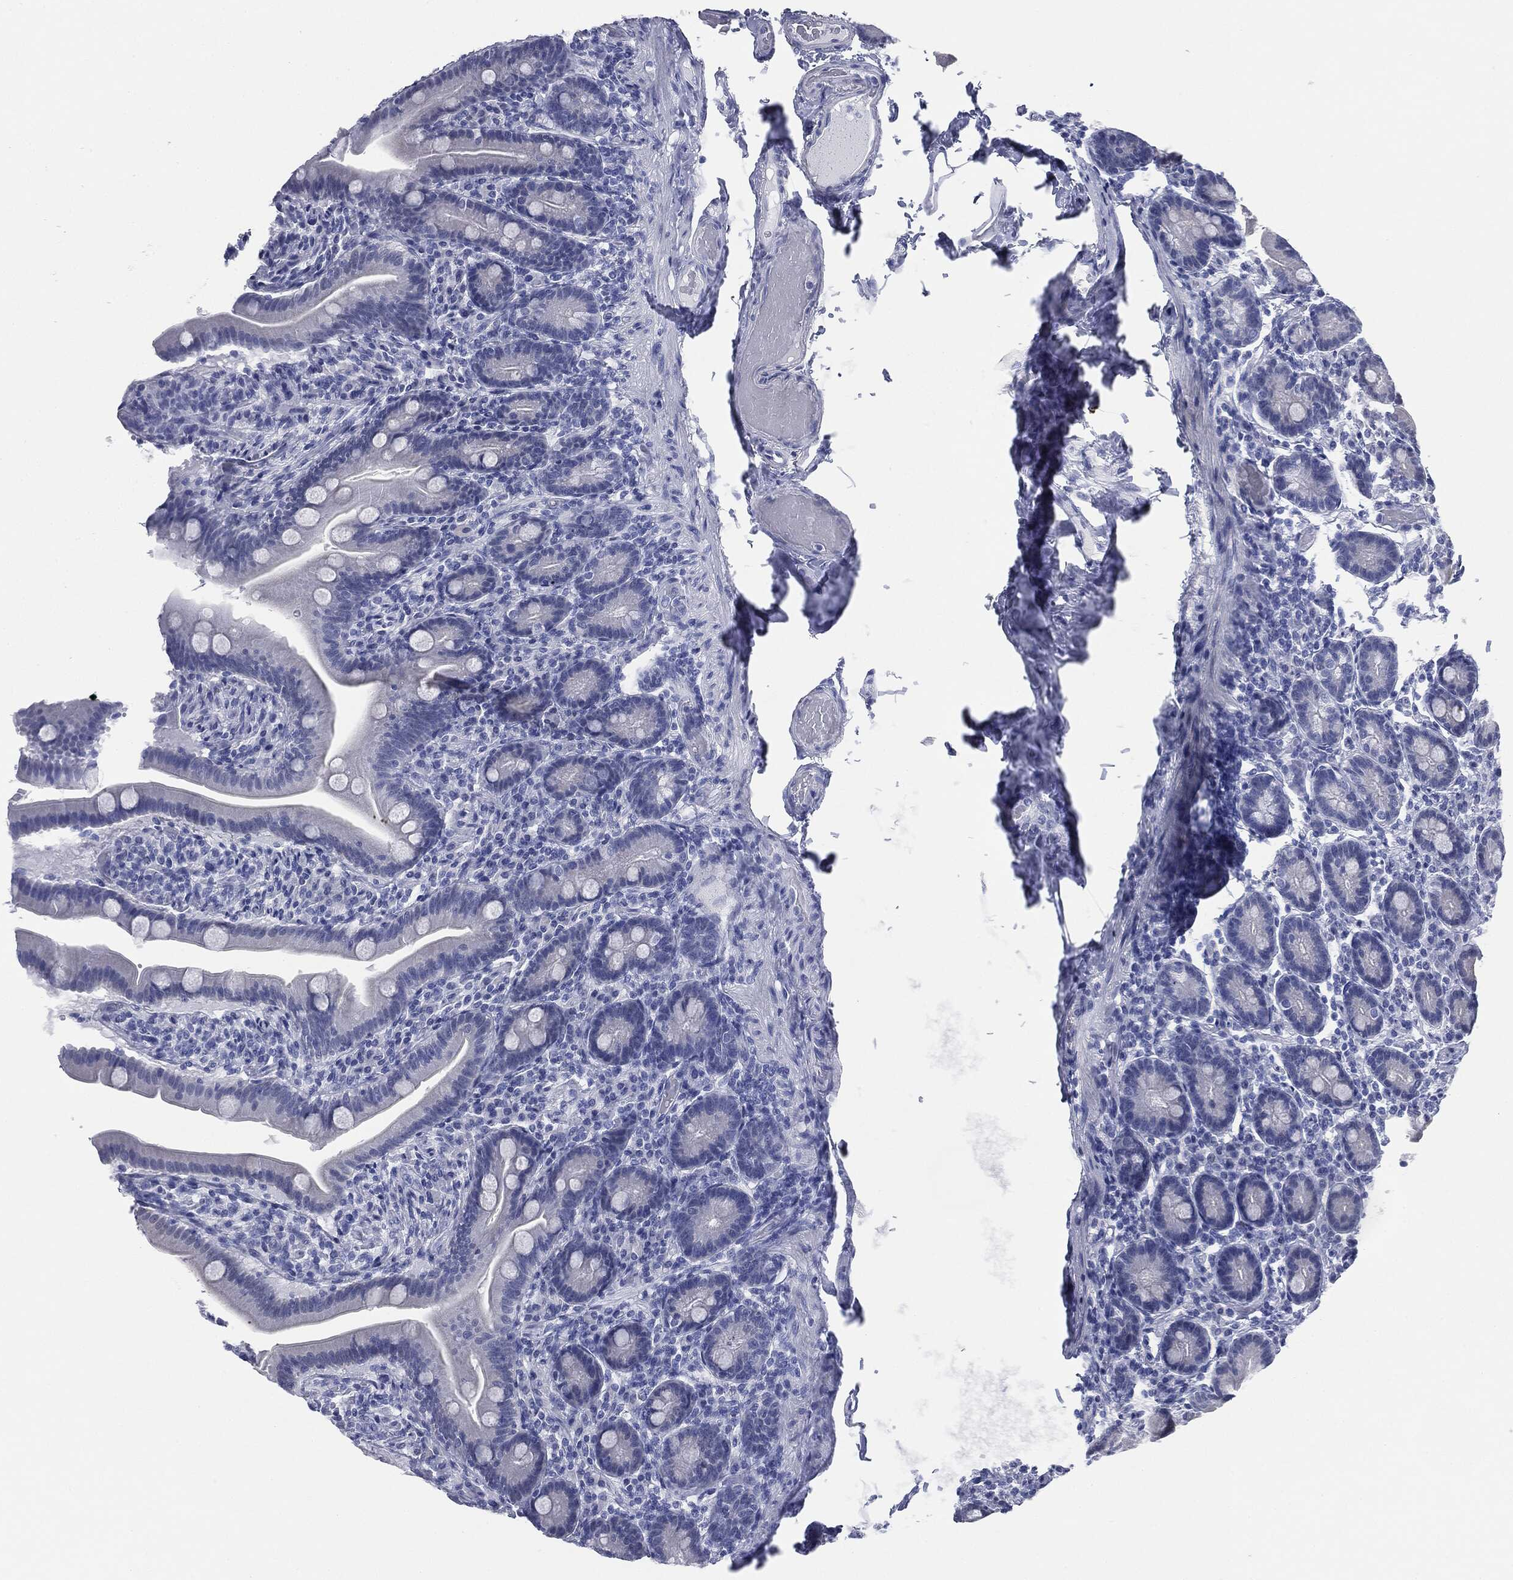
{"staining": {"intensity": "negative", "quantity": "none", "location": "none"}, "tissue": "small intestine", "cell_type": "Glandular cells", "image_type": "normal", "snomed": [{"axis": "morphology", "description": "Normal tissue, NOS"}, {"axis": "topography", "description": "Small intestine"}], "caption": "High power microscopy micrograph of an immunohistochemistry histopathology image of unremarkable small intestine, revealing no significant expression in glandular cells.", "gene": "ATP2A1", "patient": {"sex": "male", "age": 66}}